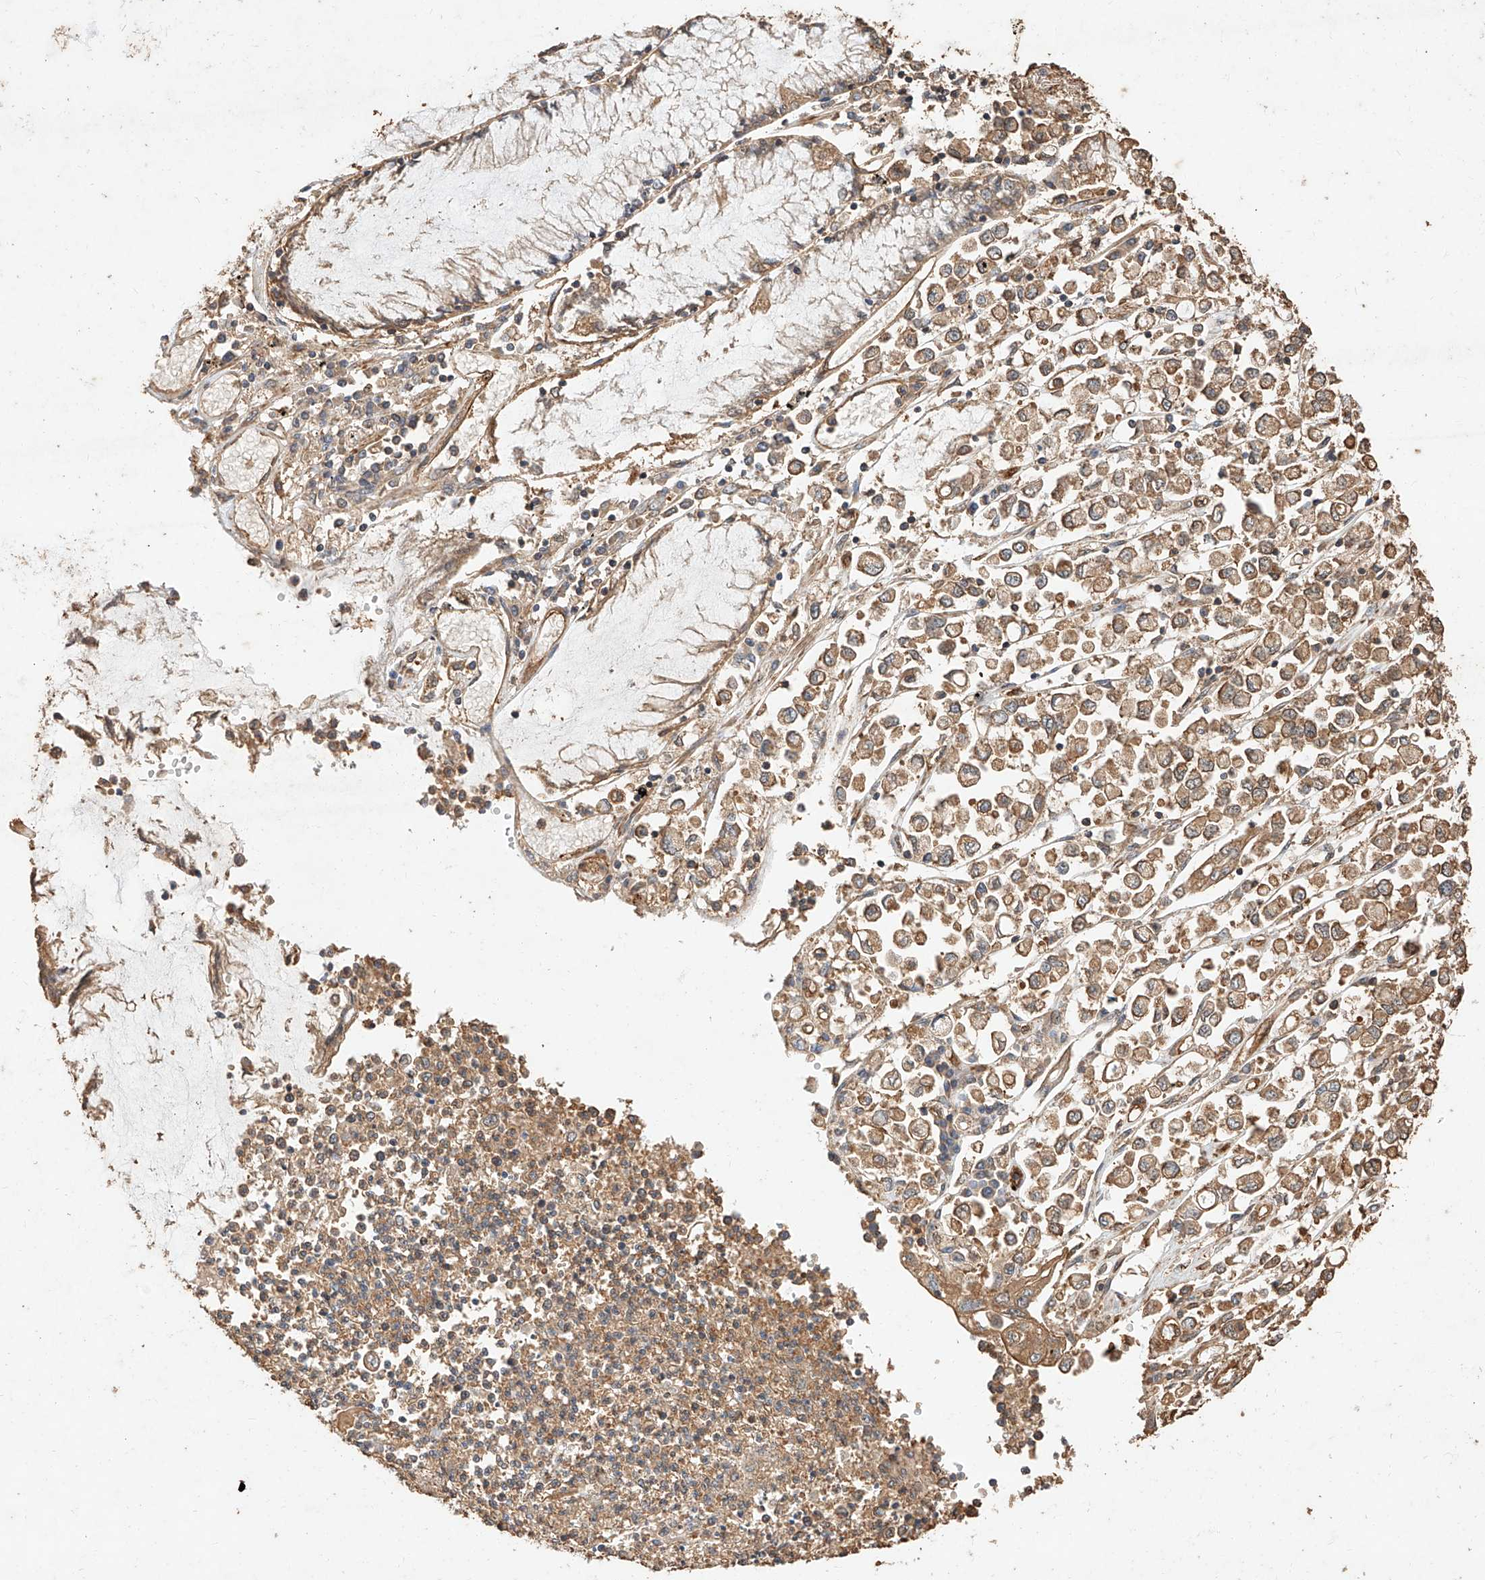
{"staining": {"intensity": "moderate", "quantity": ">75%", "location": "cytoplasmic/membranous"}, "tissue": "stomach cancer", "cell_type": "Tumor cells", "image_type": "cancer", "snomed": [{"axis": "morphology", "description": "Adenocarcinoma, NOS"}, {"axis": "topography", "description": "Stomach"}], "caption": "Immunohistochemistry (IHC) of adenocarcinoma (stomach) demonstrates medium levels of moderate cytoplasmic/membranous staining in about >75% of tumor cells.", "gene": "GHDC", "patient": {"sex": "female", "age": 76}}